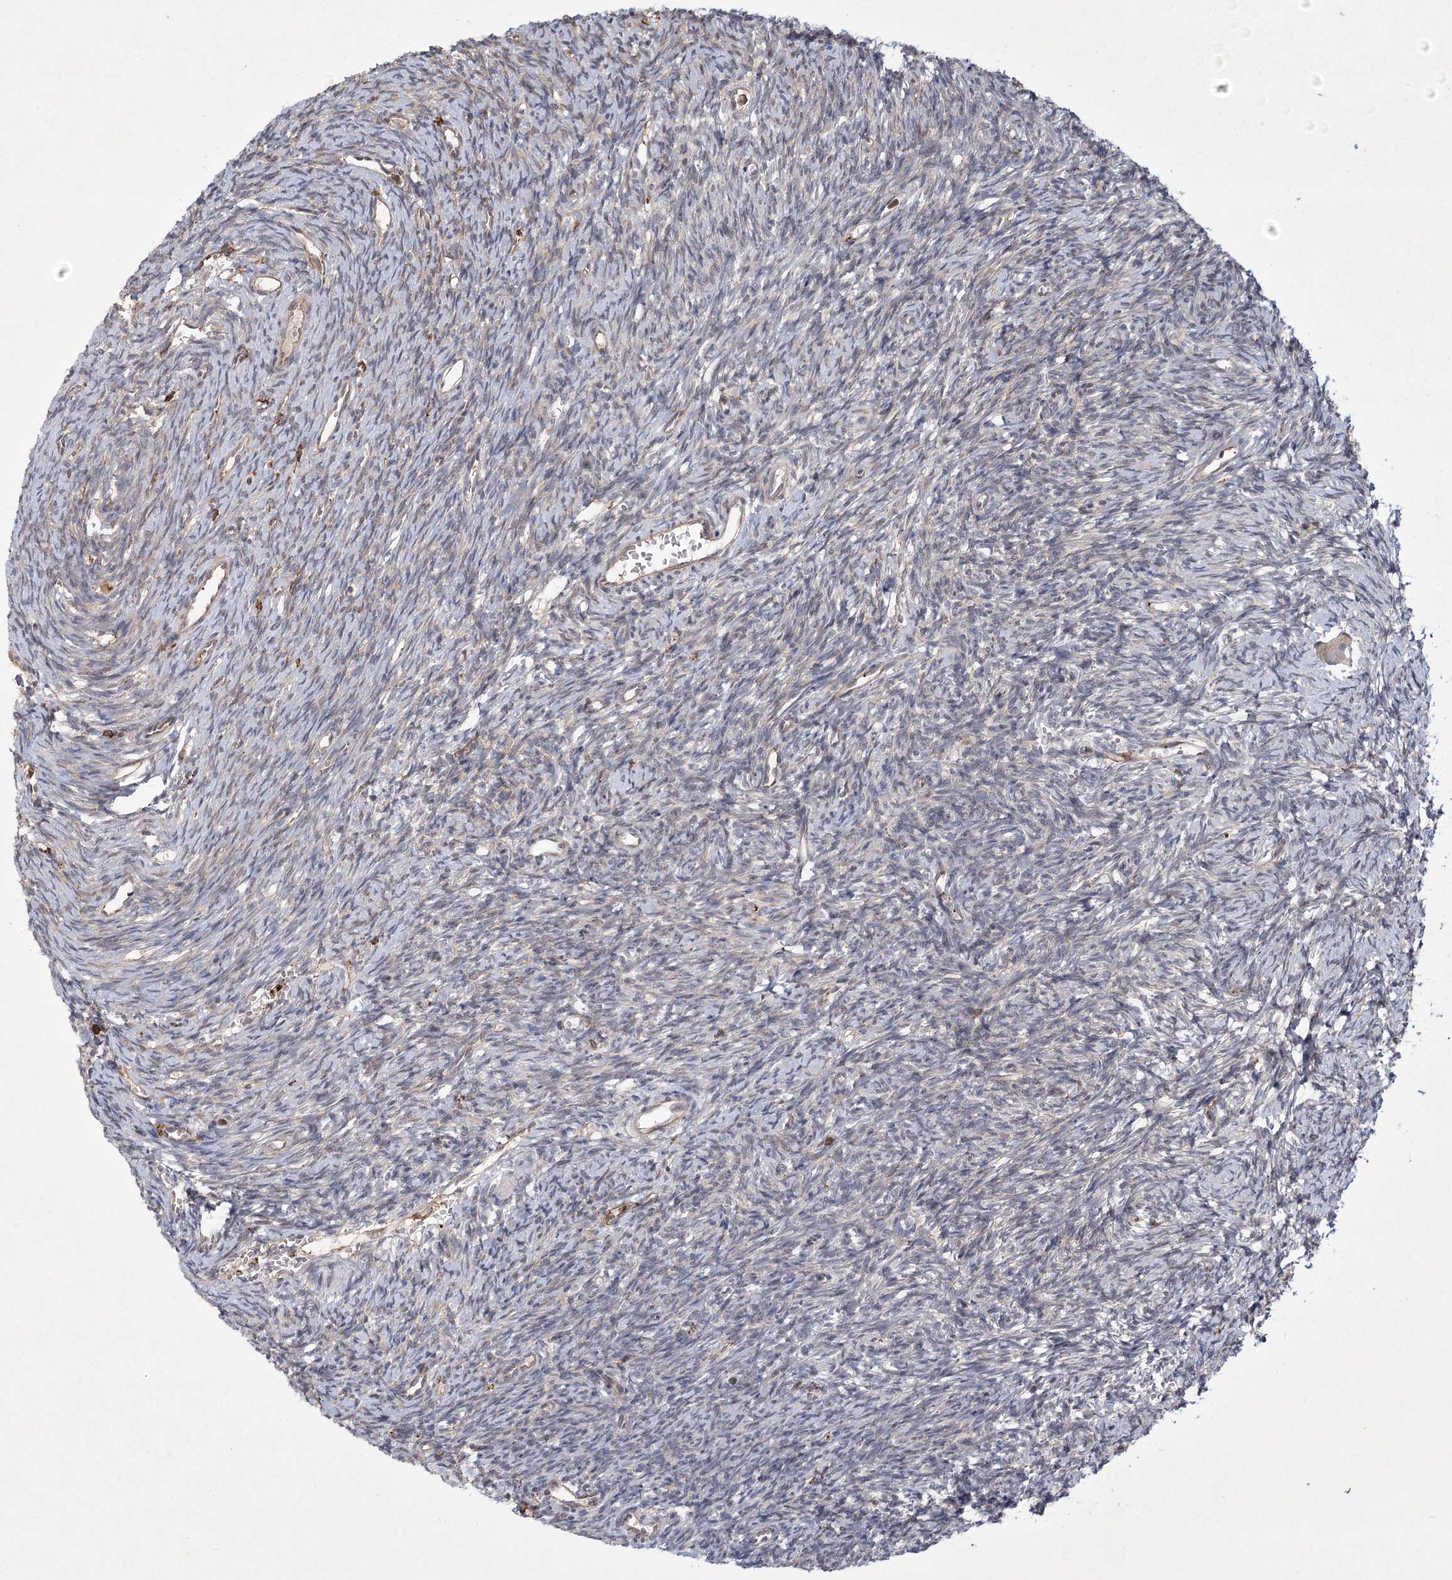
{"staining": {"intensity": "negative", "quantity": "none", "location": "none"}, "tissue": "ovary", "cell_type": "Ovarian stroma cells", "image_type": "normal", "snomed": [{"axis": "morphology", "description": "Normal tissue, NOS"}, {"axis": "topography", "description": "Ovary"}], "caption": "This is an immunohistochemistry (IHC) micrograph of unremarkable ovary. There is no positivity in ovarian stroma cells.", "gene": "MEPE", "patient": {"sex": "female", "age": 39}}